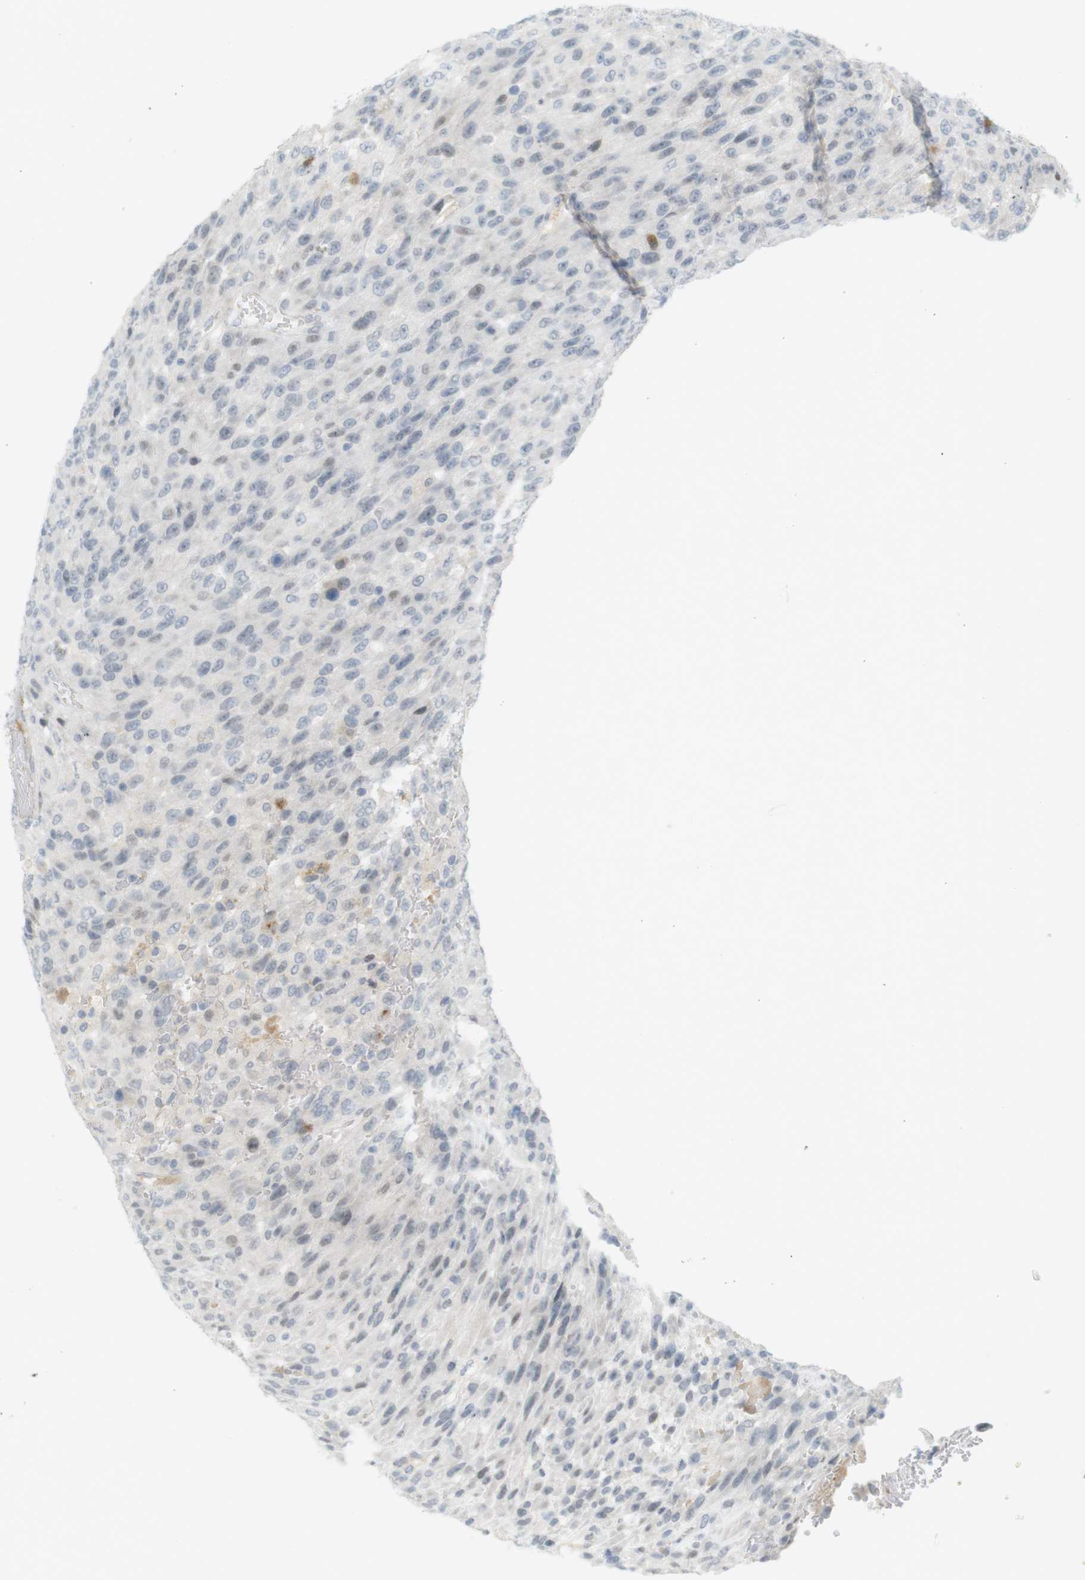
{"staining": {"intensity": "weak", "quantity": "<25%", "location": "nuclear"}, "tissue": "urothelial cancer", "cell_type": "Tumor cells", "image_type": "cancer", "snomed": [{"axis": "morphology", "description": "Urothelial carcinoma, High grade"}, {"axis": "topography", "description": "Urinary bladder"}], "caption": "IHC of urothelial carcinoma (high-grade) exhibits no expression in tumor cells.", "gene": "DMC1", "patient": {"sex": "male", "age": 66}}